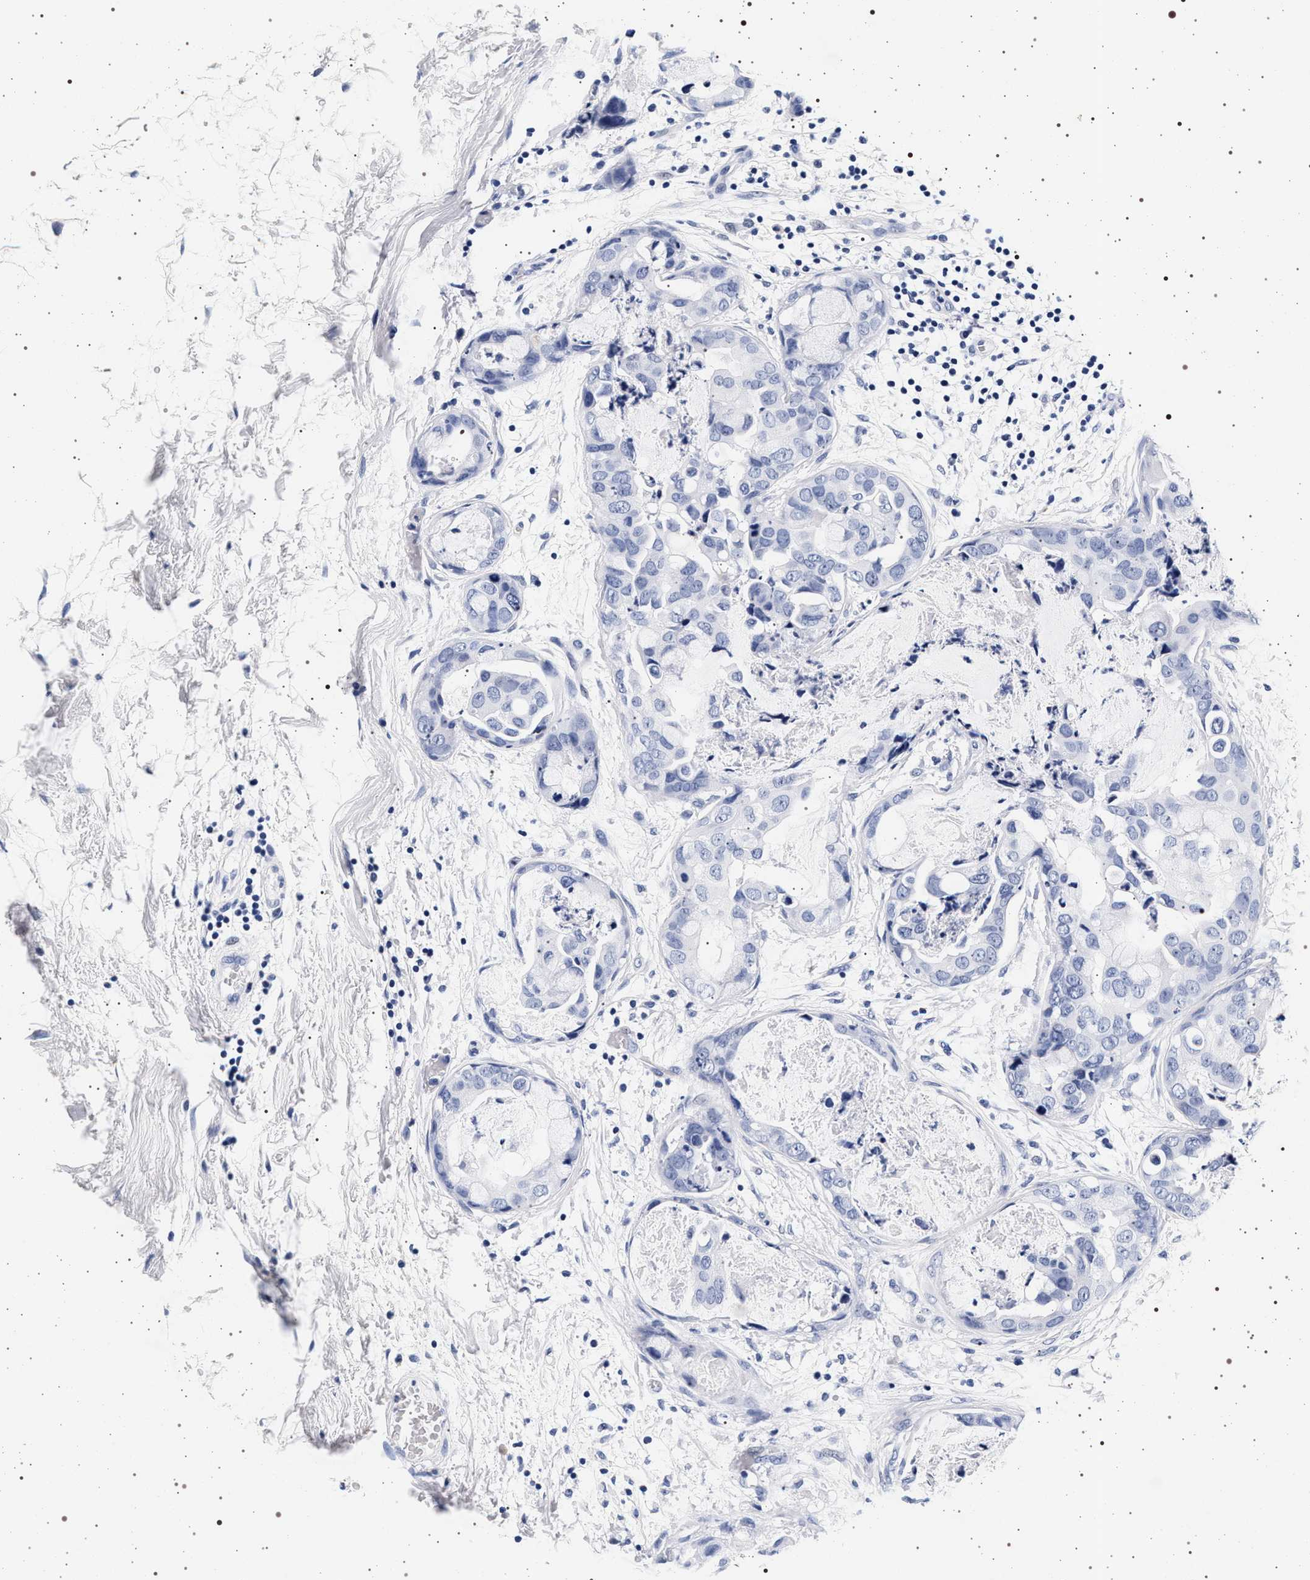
{"staining": {"intensity": "negative", "quantity": "none", "location": "none"}, "tissue": "breast cancer", "cell_type": "Tumor cells", "image_type": "cancer", "snomed": [{"axis": "morphology", "description": "Duct carcinoma"}, {"axis": "topography", "description": "Breast"}], "caption": "There is no significant expression in tumor cells of breast cancer (intraductal carcinoma).", "gene": "SYN1", "patient": {"sex": "female", "age": 40}}